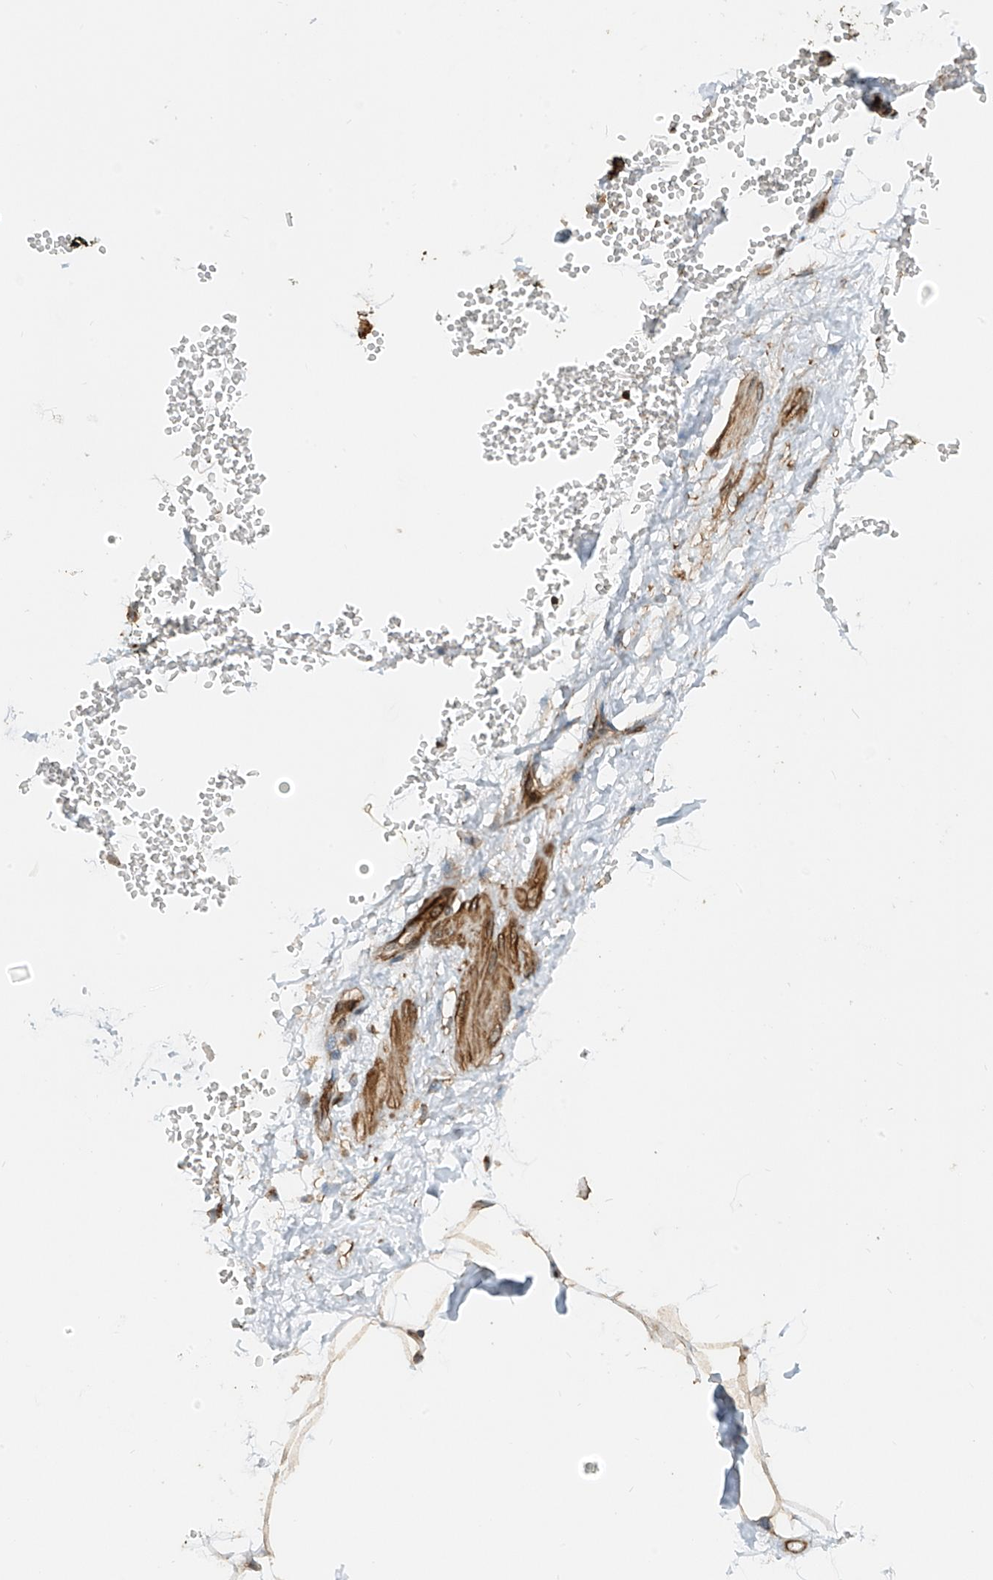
{"staining": {"intensity": "moderate", "quantity": ">75%", "location": "cytoplasmic/membranous,nuclear"}, "tissue": "adipose tissue", "cell_type": "Adipocytes", "image_type": "normal", "snomed": [{"axis": "morphology", "description": "Normal tissue, NOS"}, {"axis": "morphology", "description": "Adenocarcinoma, NOS"}, {"axis": "topography", "description": "Pancreas"}, {"axis": "topography", "description": "Peripheral nerve tissue"}], "caption": "A micrograph of human adipose tissue stained for a protein demonstrates moderate cytoplasmic/membranous,nuclear brown staining in adipocytes. The staining was performed using DAB, with brown indicating positive protein expression. Nuclei are stained blue with hematoxylin.", "gene": "SH3BGRL3", "patient": {"sex": "male", "age": 59}}